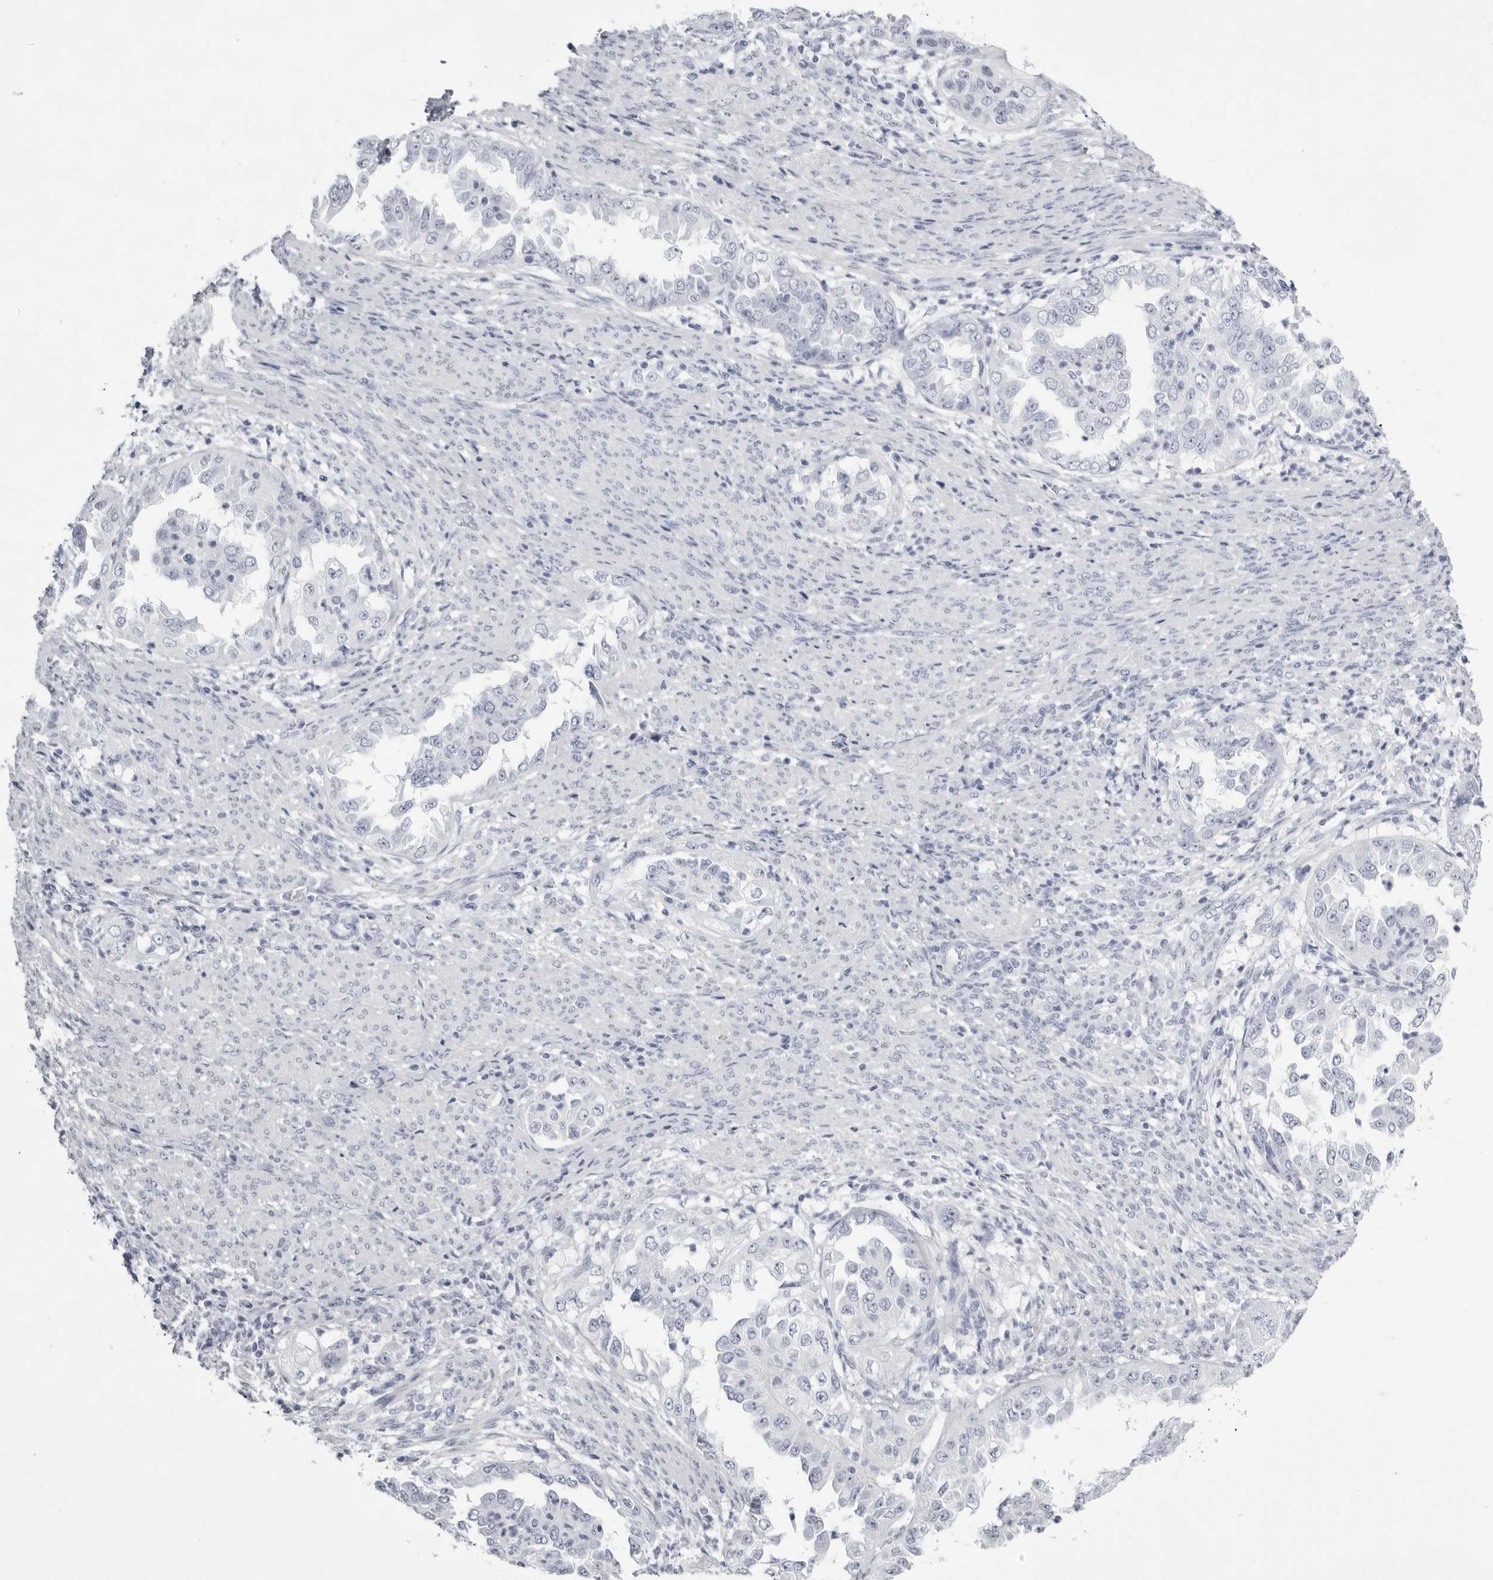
{"staining": {"intensity": "negative", "quantity": "none", "location": "none"}, "tissue": "endometrial cancer", "cell_type": "Tumor cells", "image_type": "cancer", "snomed": [{"axis": "morphology", "description": "Adenocarcinoma, NOS"}, {"axis": "topography", "description": "Endometrium"}], "caption": "Protein analysis of adenocarcinoma (endometrial) exhibits no significant staining in tumor cells.", "gene": "TMOD4", "patient": {"sex": "female", "age": 85}}